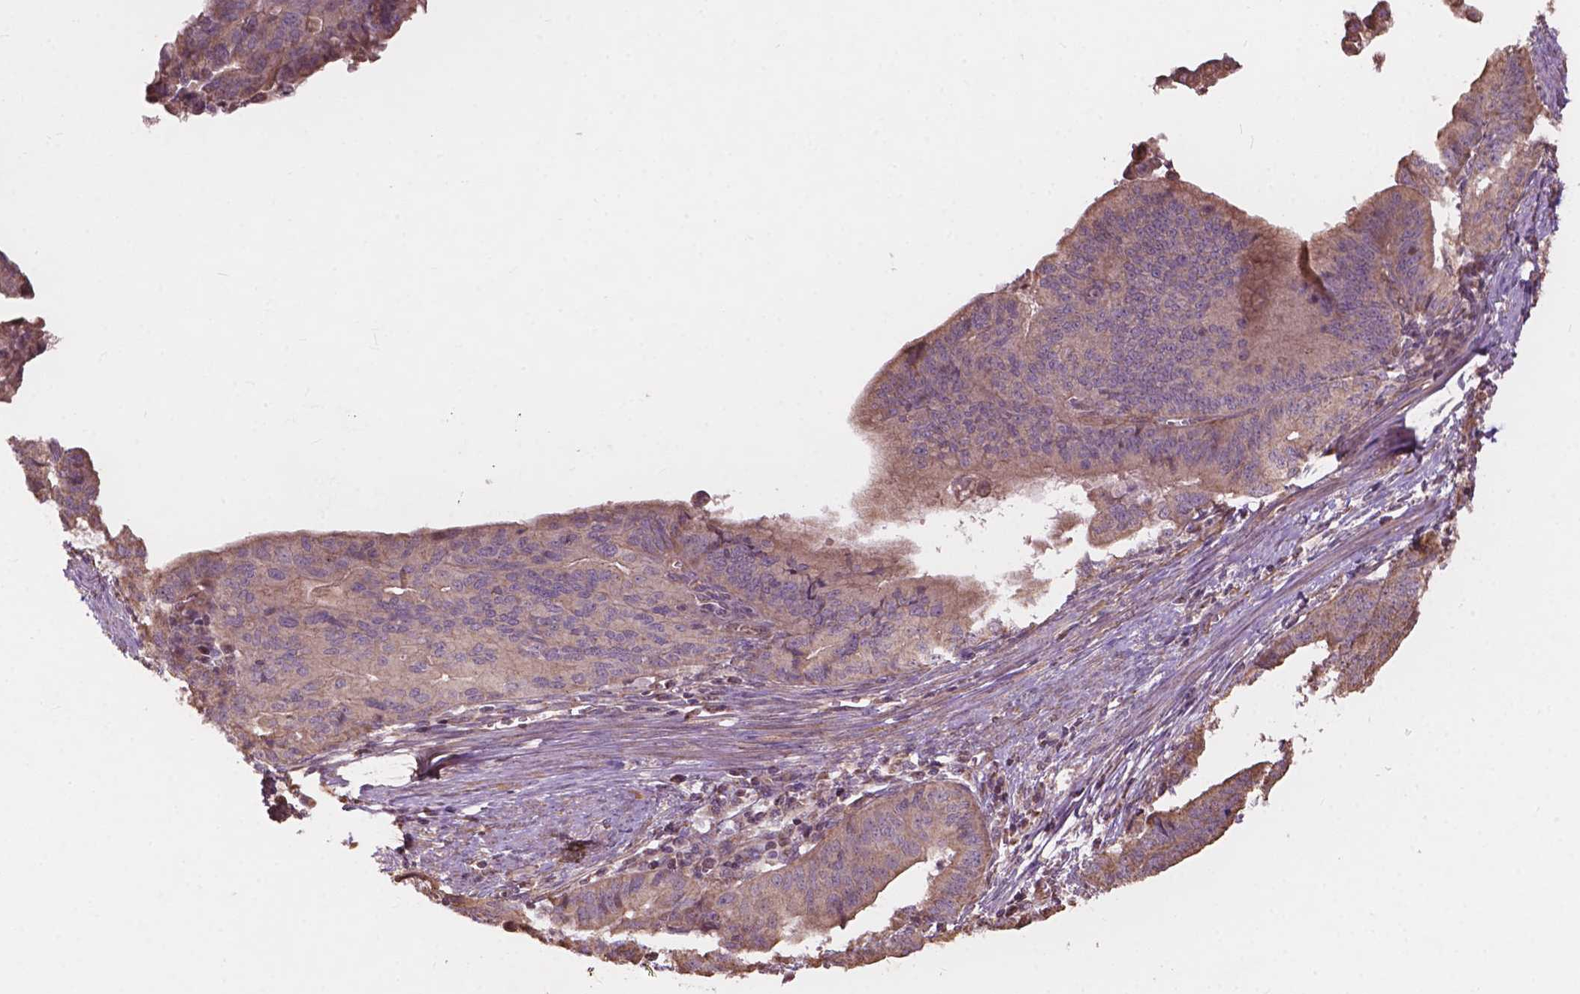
{"staining": {"intensity": "weak", "quantity": "25%-75%", "location": "cytoplasmic/membranous"}, "tissue": "endometrial cancer", "cell_type": "Tumor cells", "image_type": "cancer", "snomed": [{"axis": "morphology", "description": "Adenocarcinoma, NOS"}, {"axis": "topography", "description": "Endometrium"}], "caption": "Immunohistochemistry (IHC) image of human endometrial cancer (adenocarcinoma) stained for a protein (brown), which displays low levels of weak cytoplasmic/membranous expression in about 25%-75% of tumor cells.", "gene": "CDC42BPA", "patient": {"sex": "female", "age": 65}}